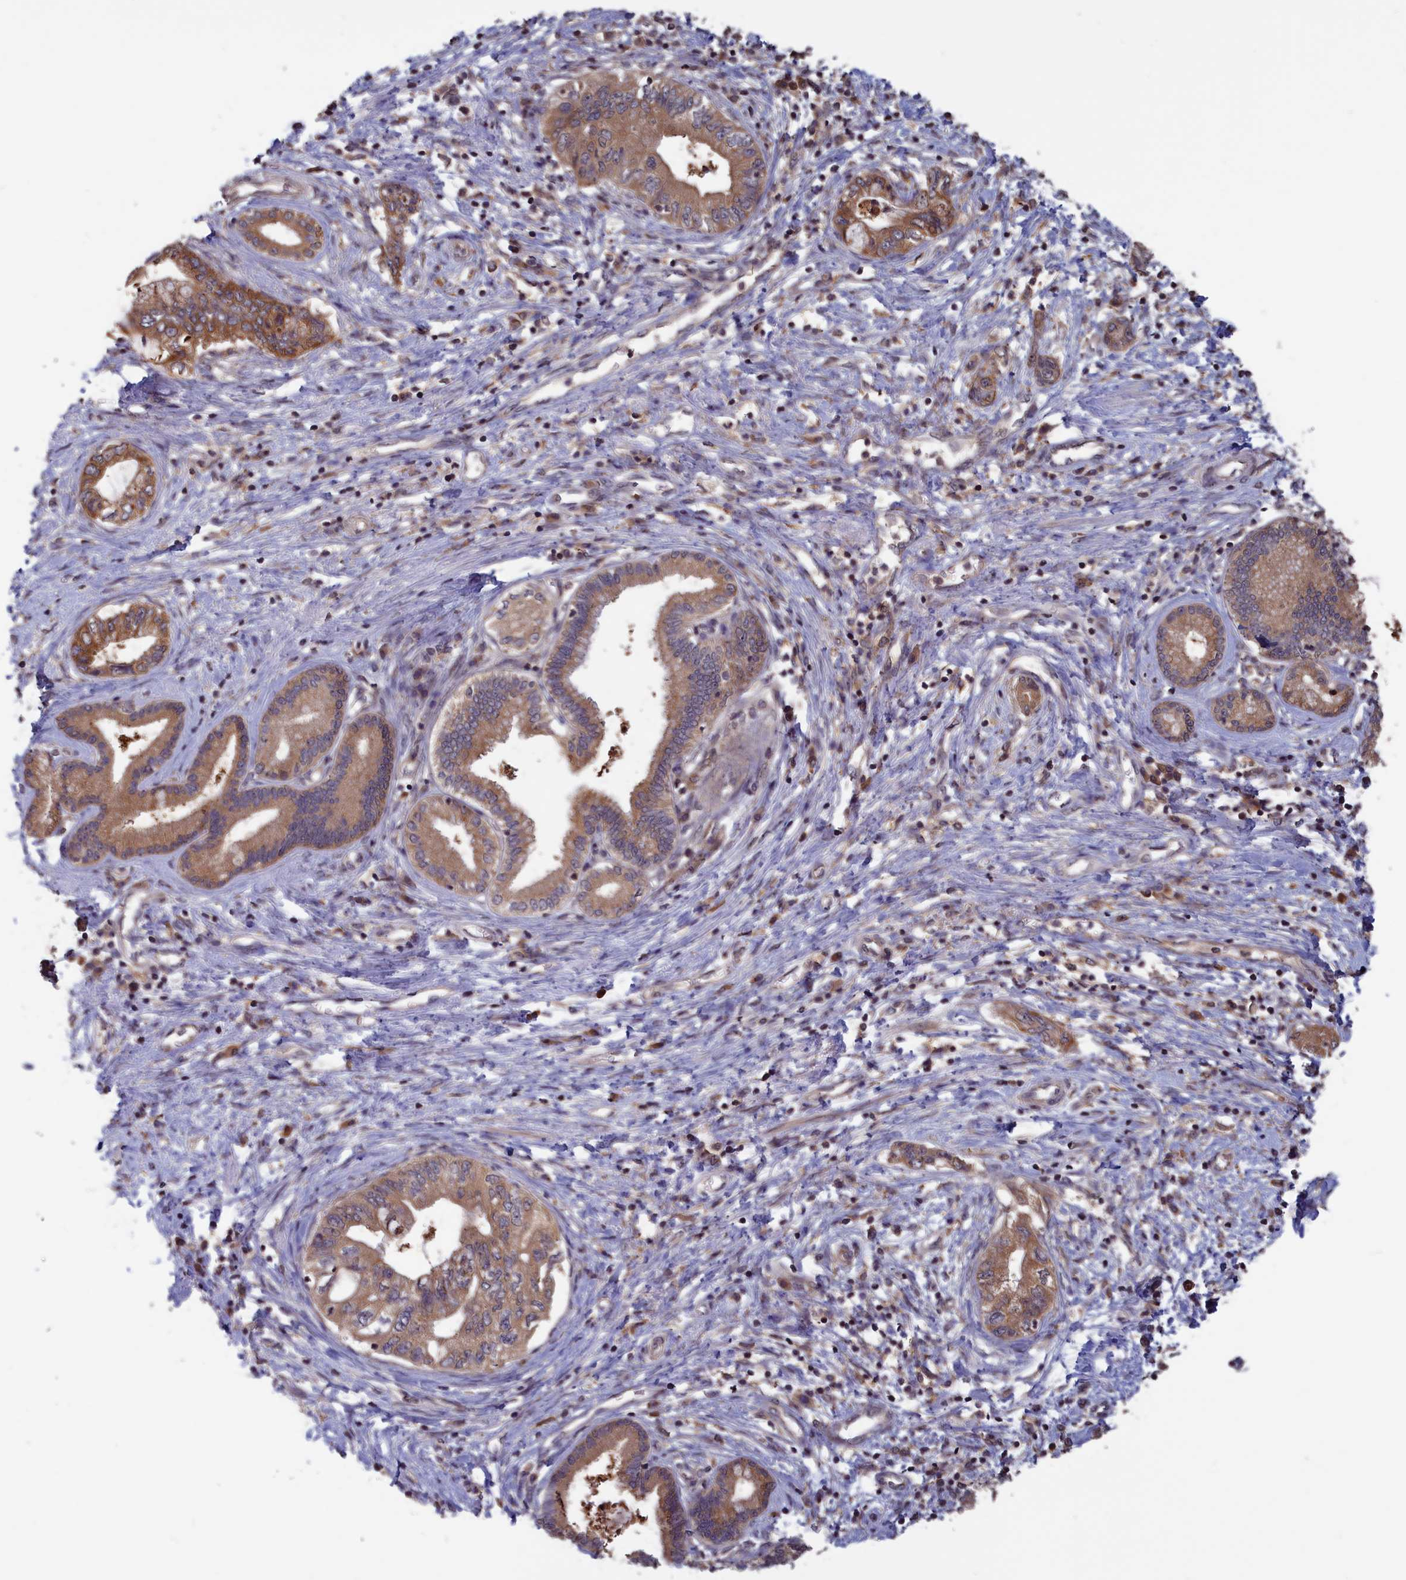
{"staining": {"intensity": "moderate", "quantity": ">75%", "location": "cytoplasmic/membranous"}, "tissue": "pancreatic cancer", "cell_type": "Tumor cells", "image_type": "cancer", "snomed": [{"axis": "morphology", "description": "Adenocarcinoma, NOS"}, {"axis": "topography", "description": "Pancreas"}], "caption": "IHC photomicrograph of neoplastic tissue: human pancreatic cancer stained using IHC exhibits medium levels of moderate protein expression localized specifically in the cytoplasmic/membranous of tumor cells, appearing as a cytoplasmic/membranous brown color.", "gene": "CACTIN", "patient": {"sex": "female", "age": 73}}